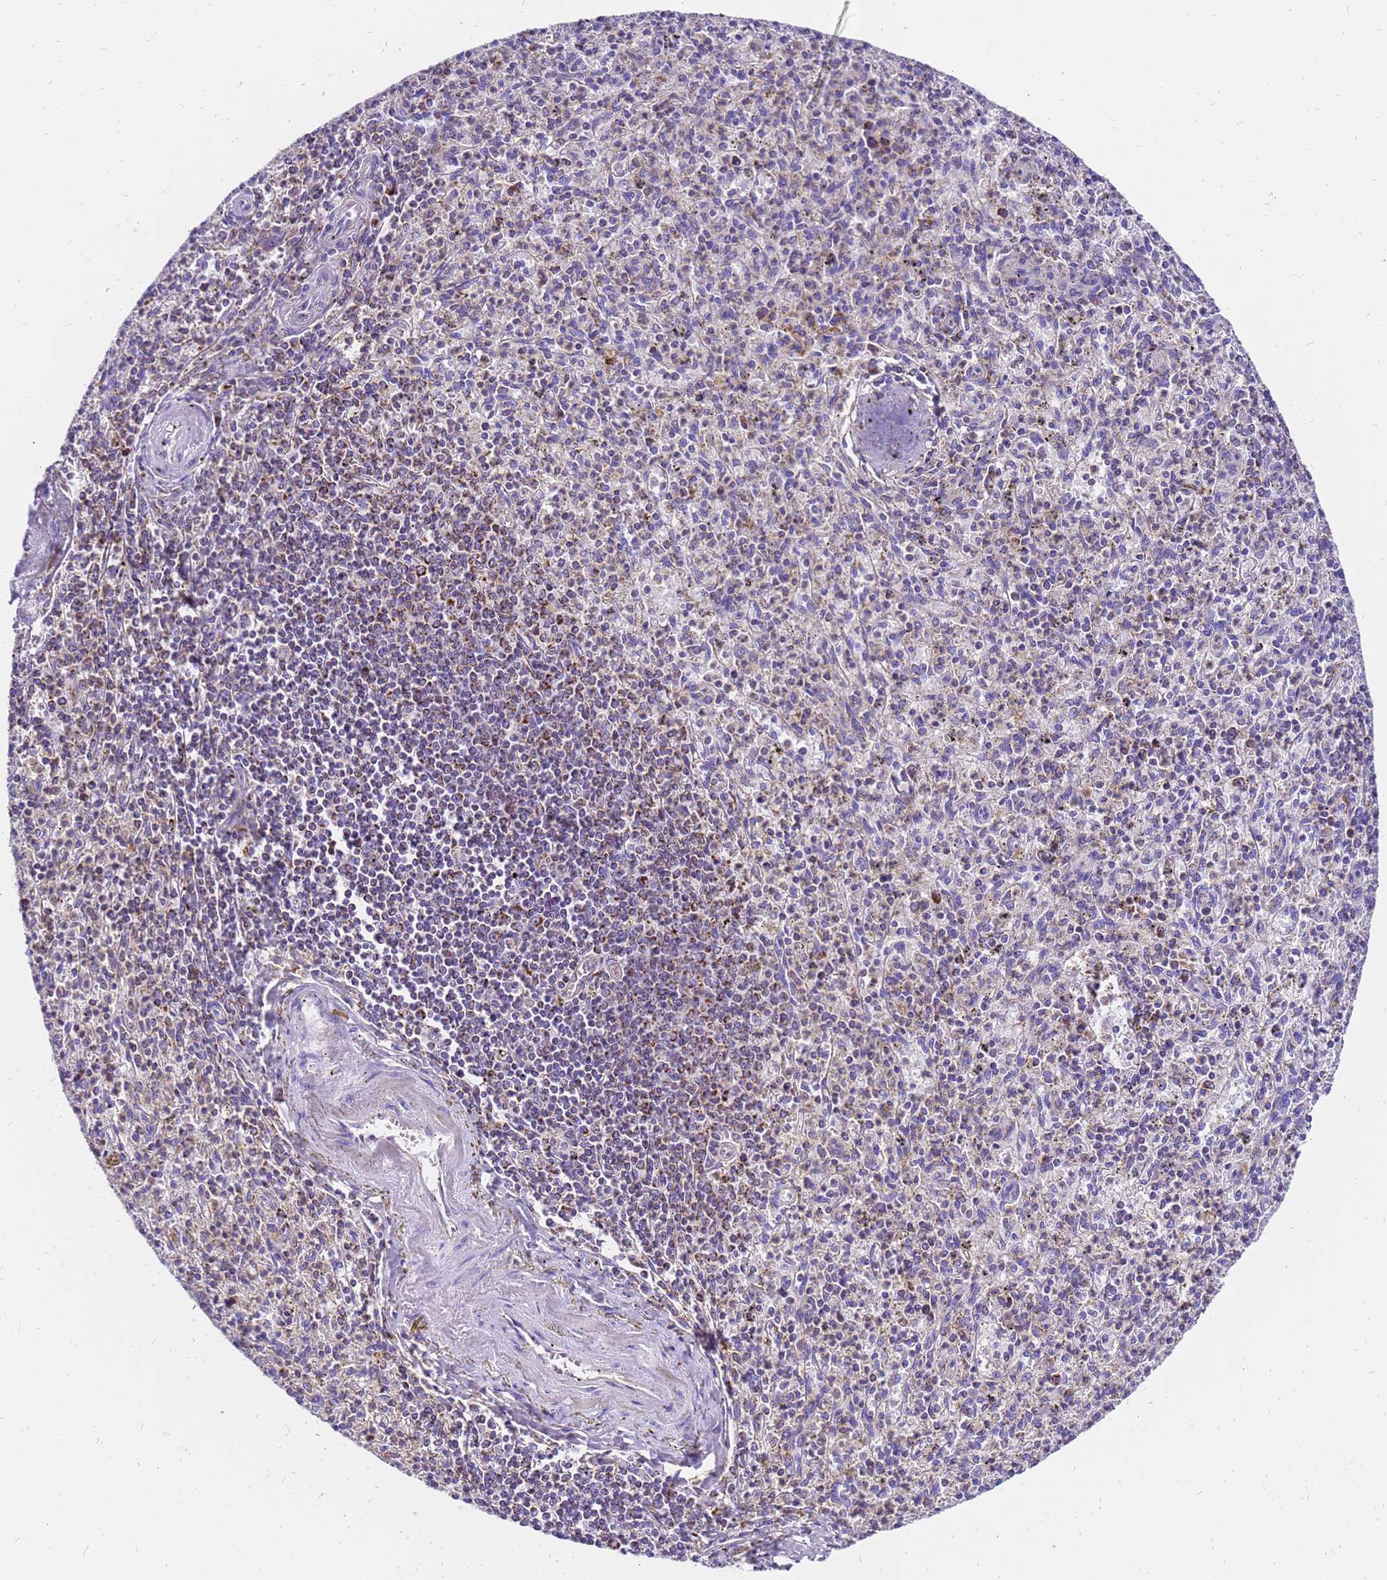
{"staining": {"intensity": "weak", "quantity": "<25%", "location": "cytoplasmic/membranous"}, "tissue": "spleen", "cell_type": "Cells in red pulp", "image_type": "normal", "snomed": [{"axis": "morphology", "description": "Normal tissue, NOS"}, {"axis": "topography", "description": "Spleen"}], "caption": "This is a micrograph of IHC staining of unremarkable spleen, which shows no staining in cells in red pulp. Brightfield microscopy of immunohistochemistry (IHC) stained with DAB (3,3'-diaminobenzidine) (brown) and hematoxylin (blue), captured at high magnification.", "gene": "MRPS26", "patient": {"sex": "male", "age": 72}}